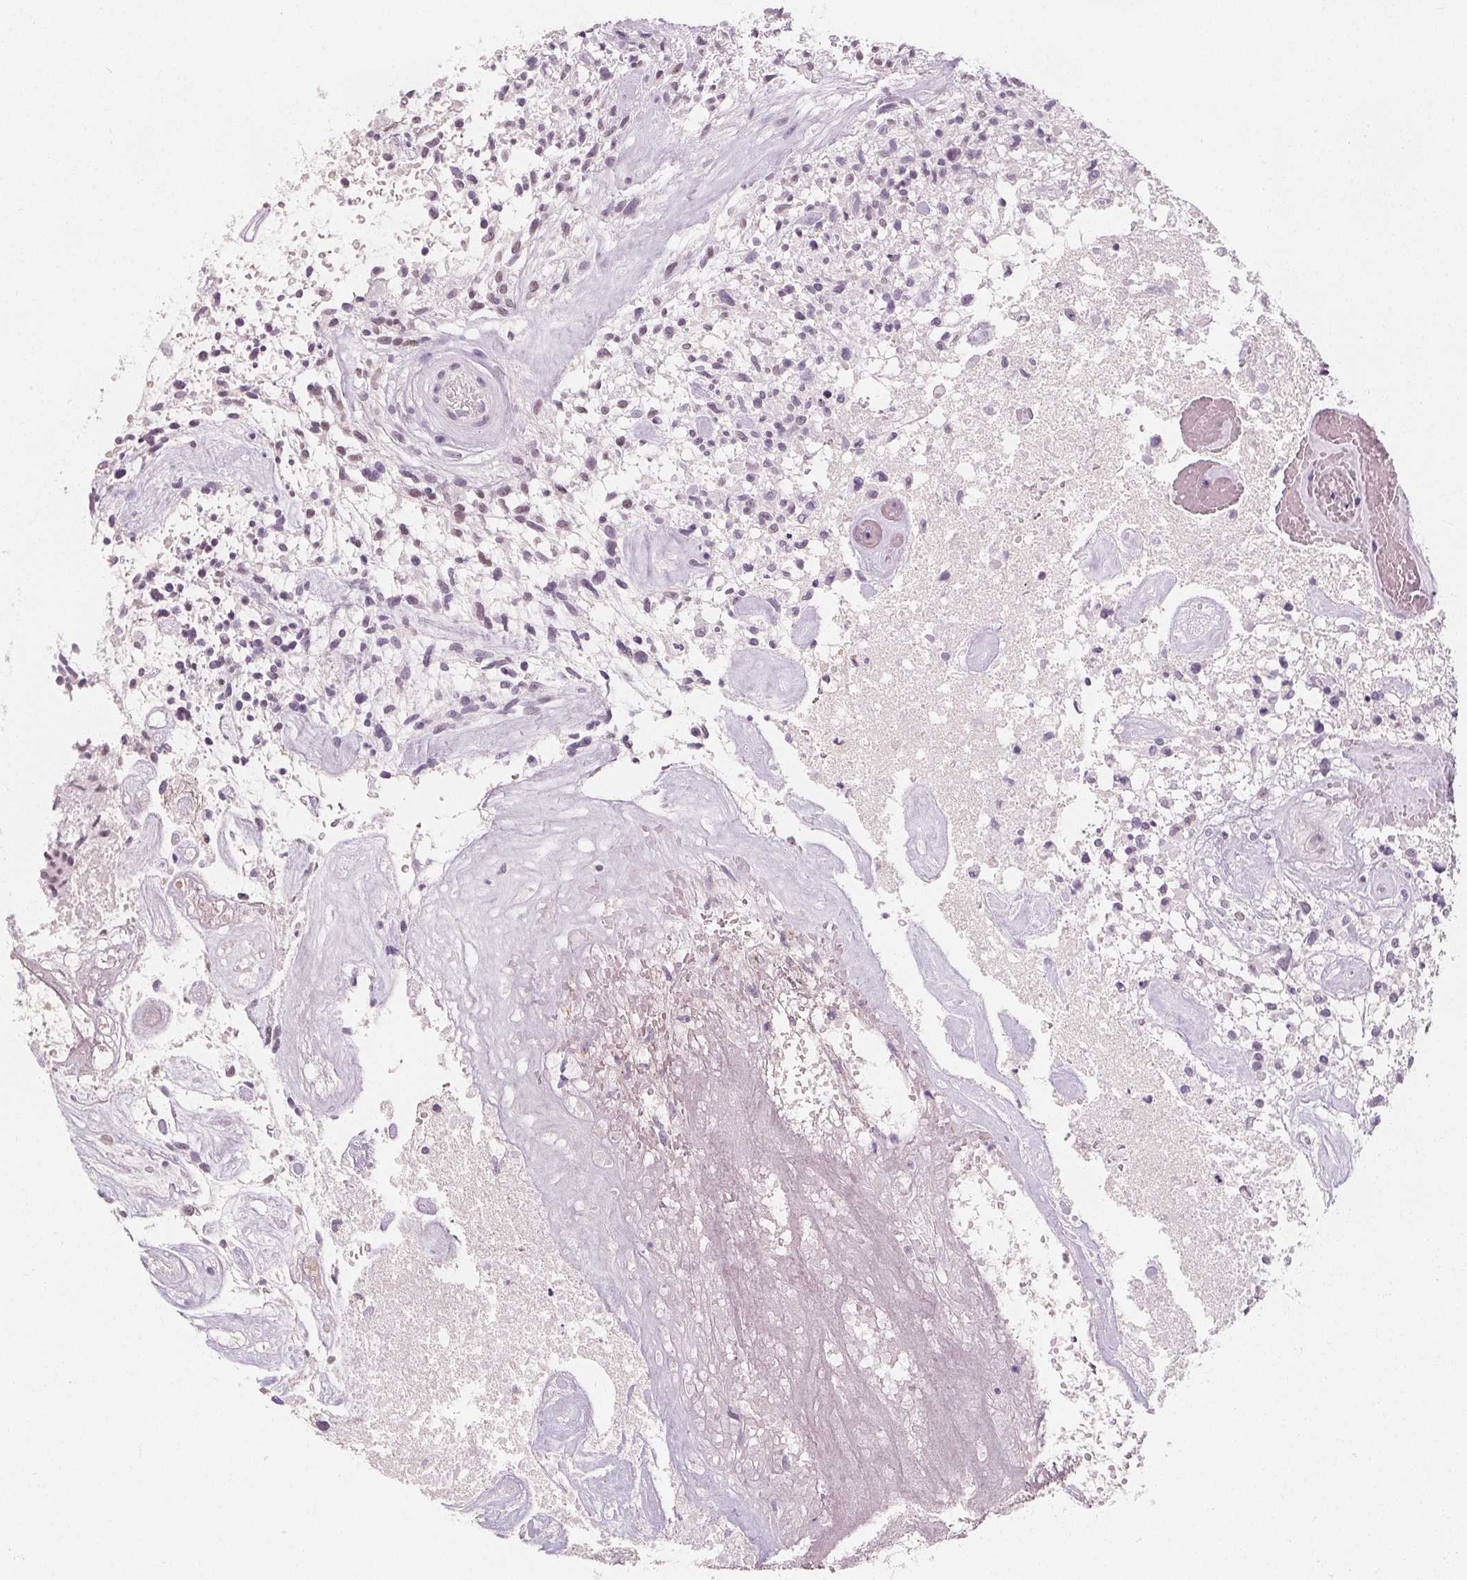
{"staining": {"intensity": "weak", "quantity": "<25%", "location": "nuclear"}, "tissue": "glioma", "cell_type": "Tumor cells", "image_type": "cancer", "snomed": [{"axis": "morphology", "description": "Glioma, malignant, High grade"}, {"axis": "topography", "description": "Brain"}], "caption": "This is an immunohistochemistry photomicrograph of human glioma. There is no expression in tumor cells.", "gene": "DBX2", "patient": {"sex": "male", "age": 75}}